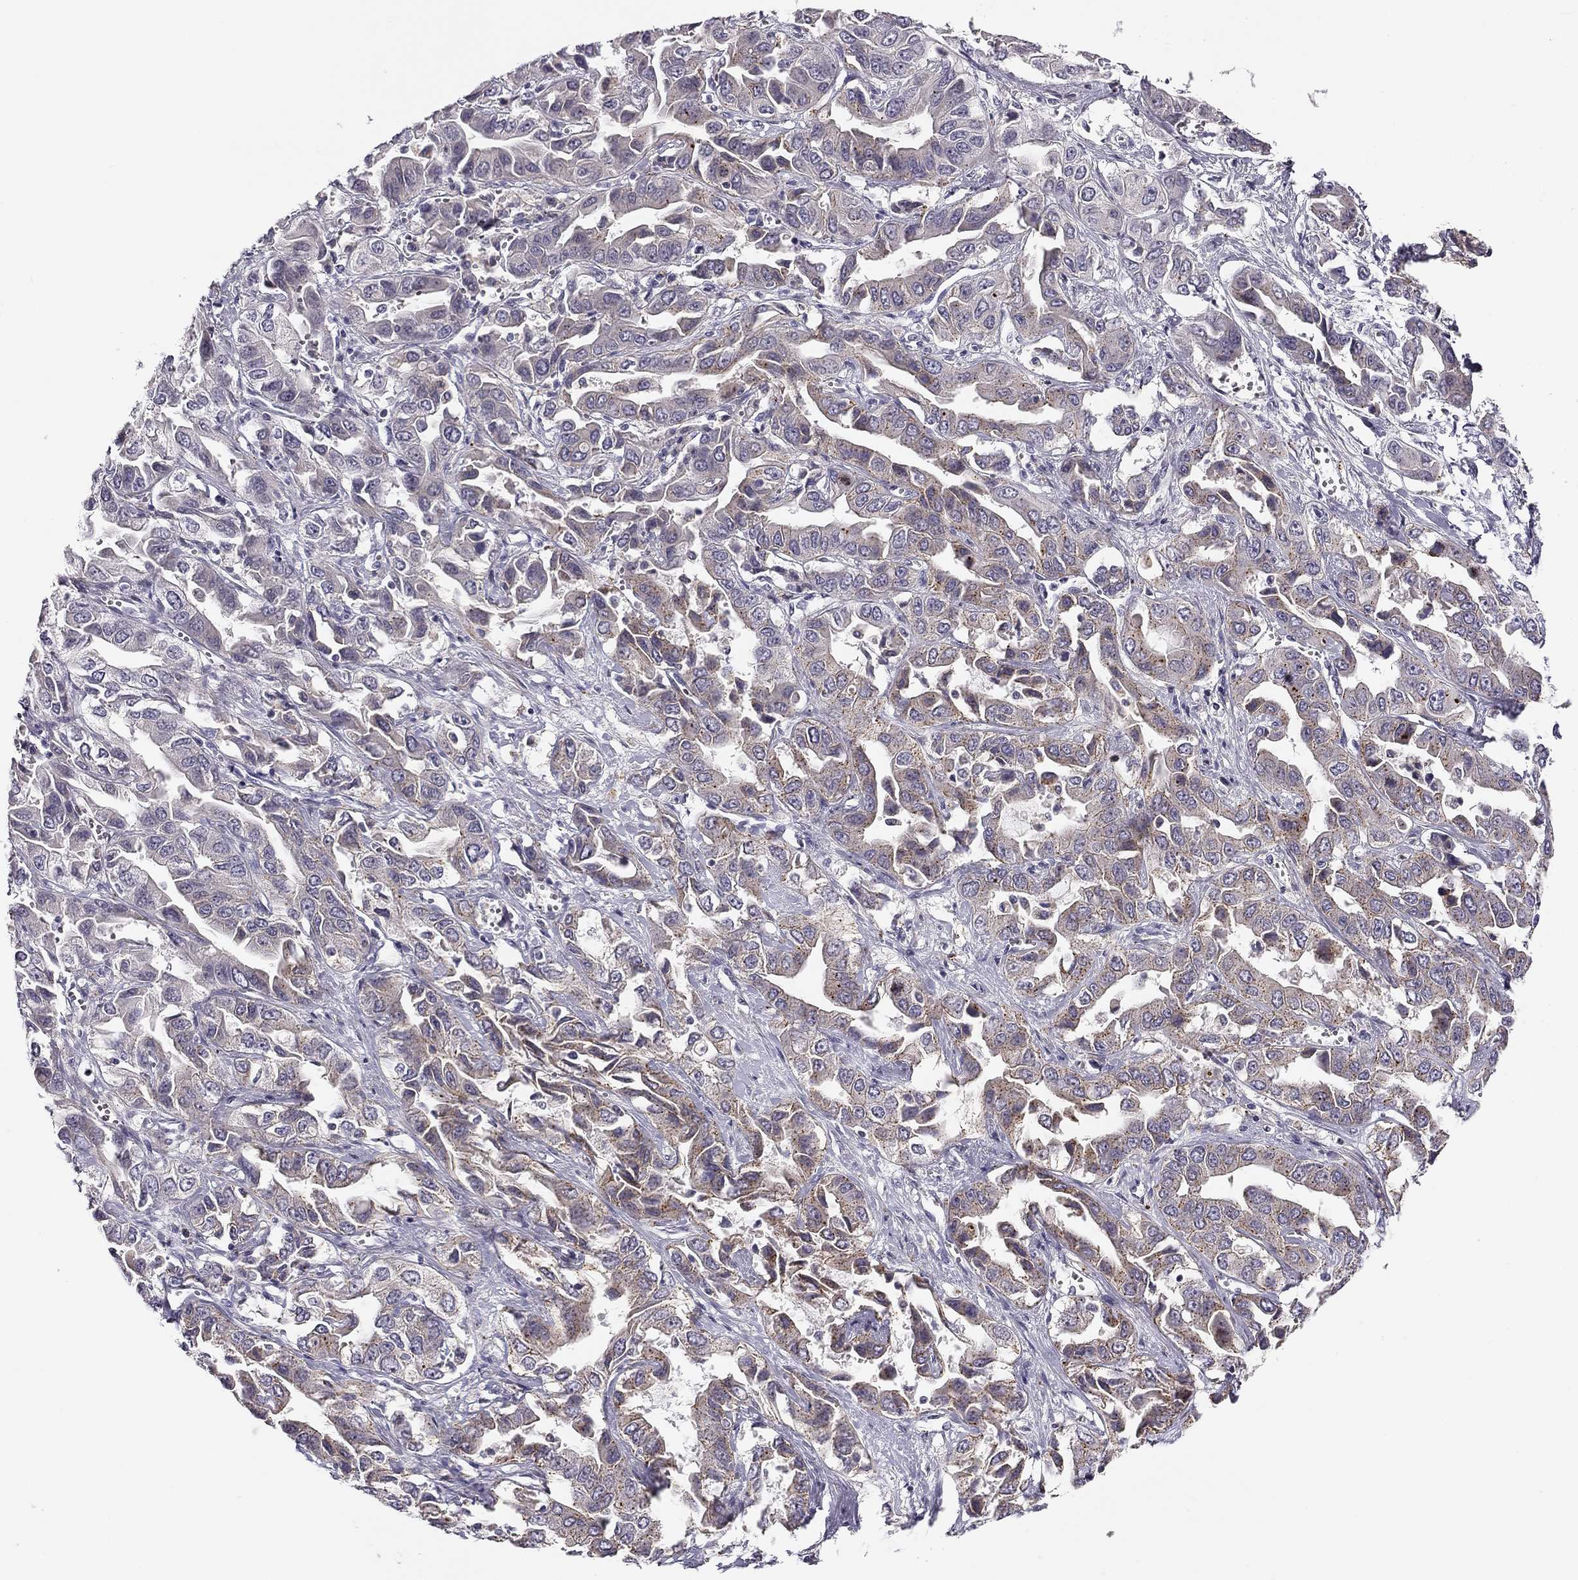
{"staining": {"intensity": "moderate", "quantity": "<25%", "location": "cytoplasmic/membranous"}, "tissue": "liver cancer", "cell_type": "Tumor cells", "image_type": "cancer", "snomed": [{"axis": "morphology", "description": "Cholangiocarcinoma"}, {"axis": "topography", "description": "Liver"}], "caption": "Protein analysis of cholangiocarcinoma (liver) tissue demonstrates moderate cytoplasmic/membranous staining in about <25% of tumor cells.", "gene": "CNR1", "patient": {"sex": "female", "age": 52}}